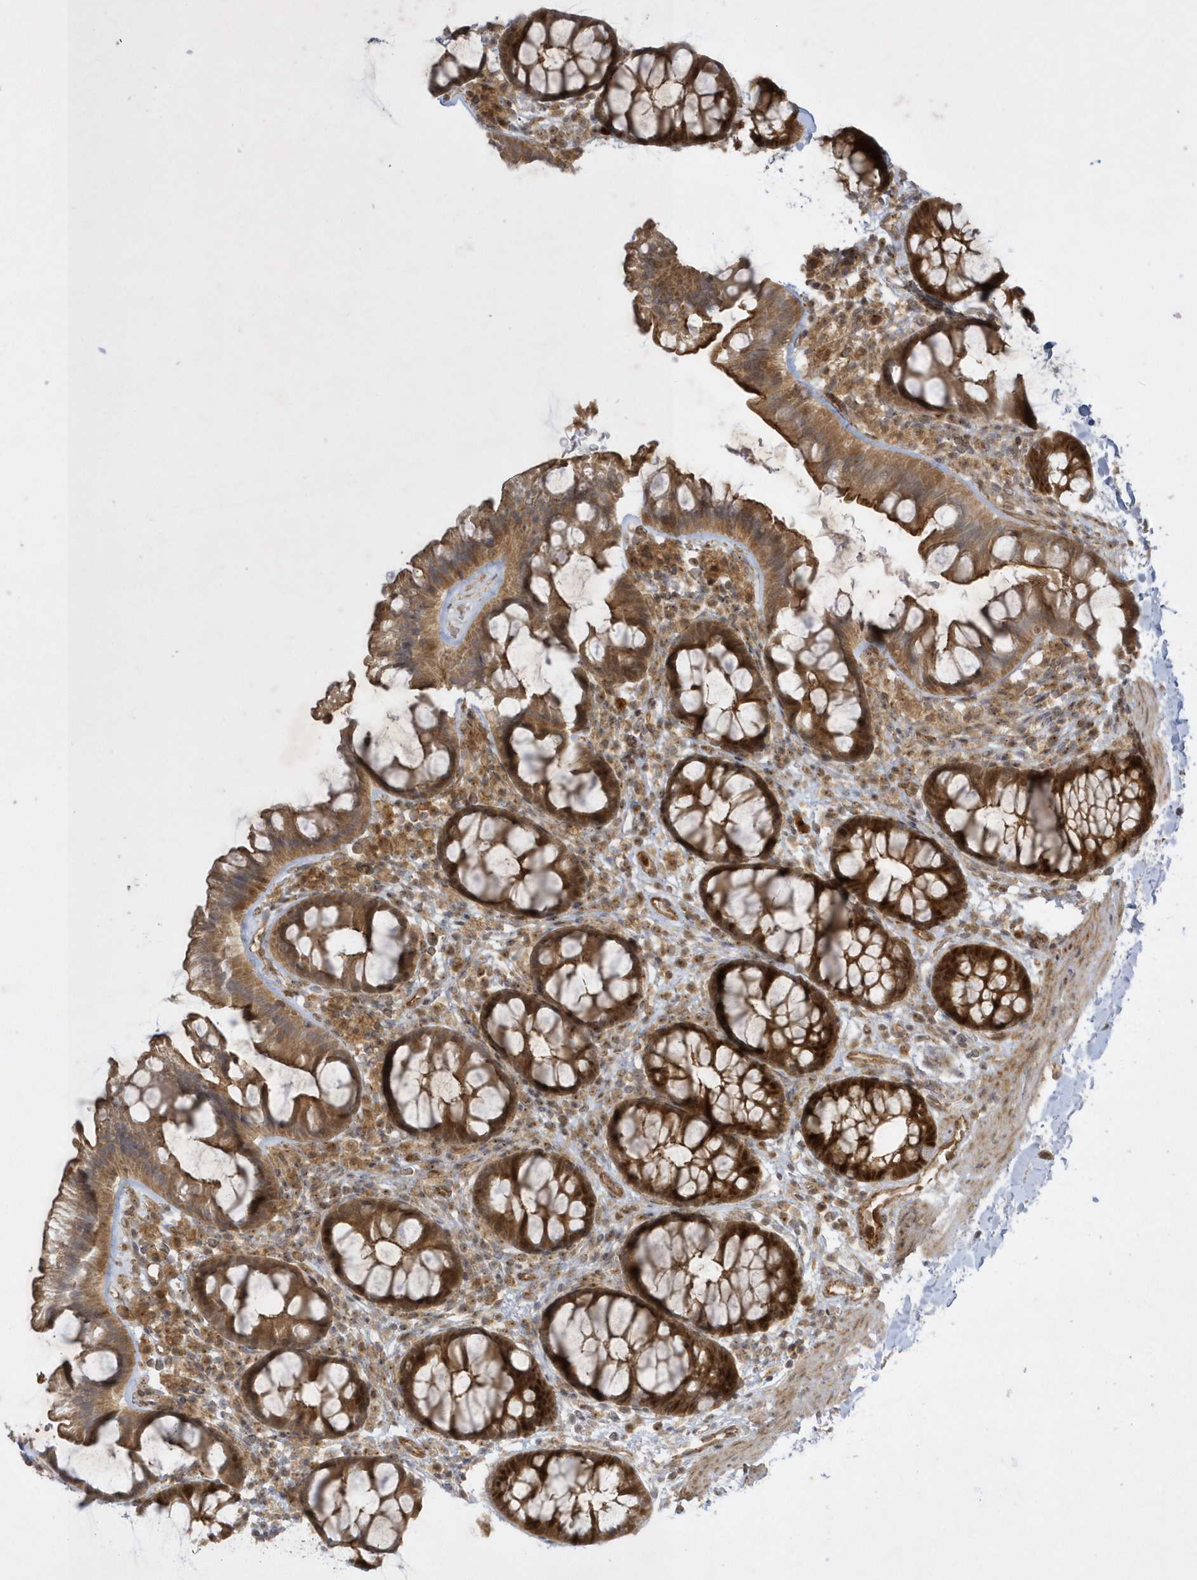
{"staining": {"intensity": "moderate", "quantity": ">75%", "location": "cytoplasmic/membranous"}, "tissue": "colon", "cell_type": "Endothelial cells", "image_type": "normal", "snomed": [{"axis": "morphology", "description": "Normal tissue, NOS"}, {"axis": "topography", "description": "Colon"}], "caption": "An immunohistochemistry photomicrograph of benign tissue is shown. Protein staining in brown shows moderate cytoplasmic/membranous positivity in colon within endothelial cells. Ihc stains the protein of interest in brown and the nuclei are stained blue.", "gene": "NAF1", "patient": {"sex": "female", "age": 62}}